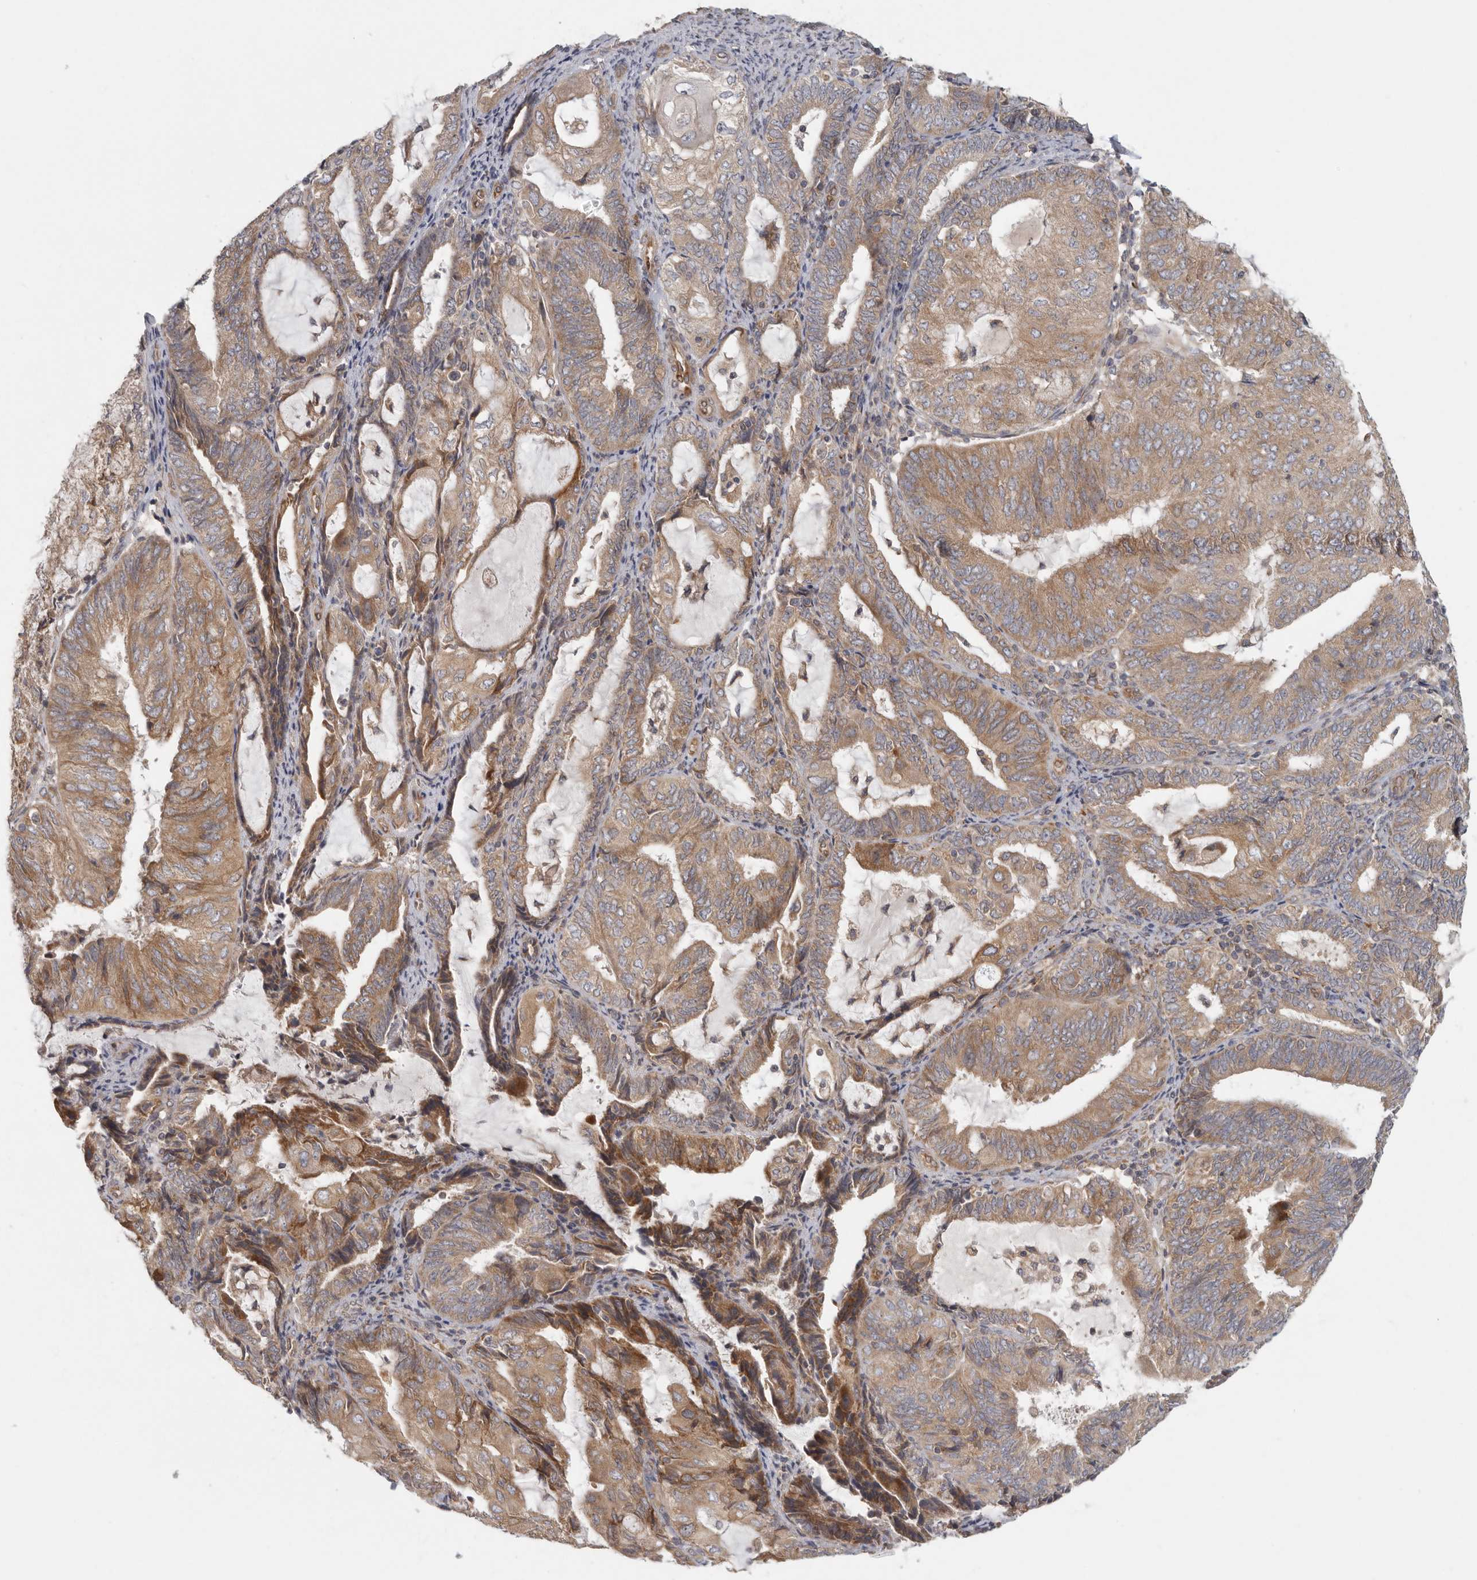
{"staining": {"intensity": "moderate", "quantity": ">75%", "location": "cytoplasmic/membranous"}, "tissue": "endometrial cancer", "cell_type": "Tumor cells", "image_type": "cancer", "snomed": [{"axis": "morphology", "description": "Adenocarcinoma, NOS"}, {"axis": "topography", "description": "Endometrium"}], "caption": "This is an image of immunohistochemistry staining of endometrial adenocarcinoma, which shows moderate positivity in the cytoplasmic/membranous of tumor cells.", "gene": "BCAP29", "patient": {"sex": "female", "age": 81}}